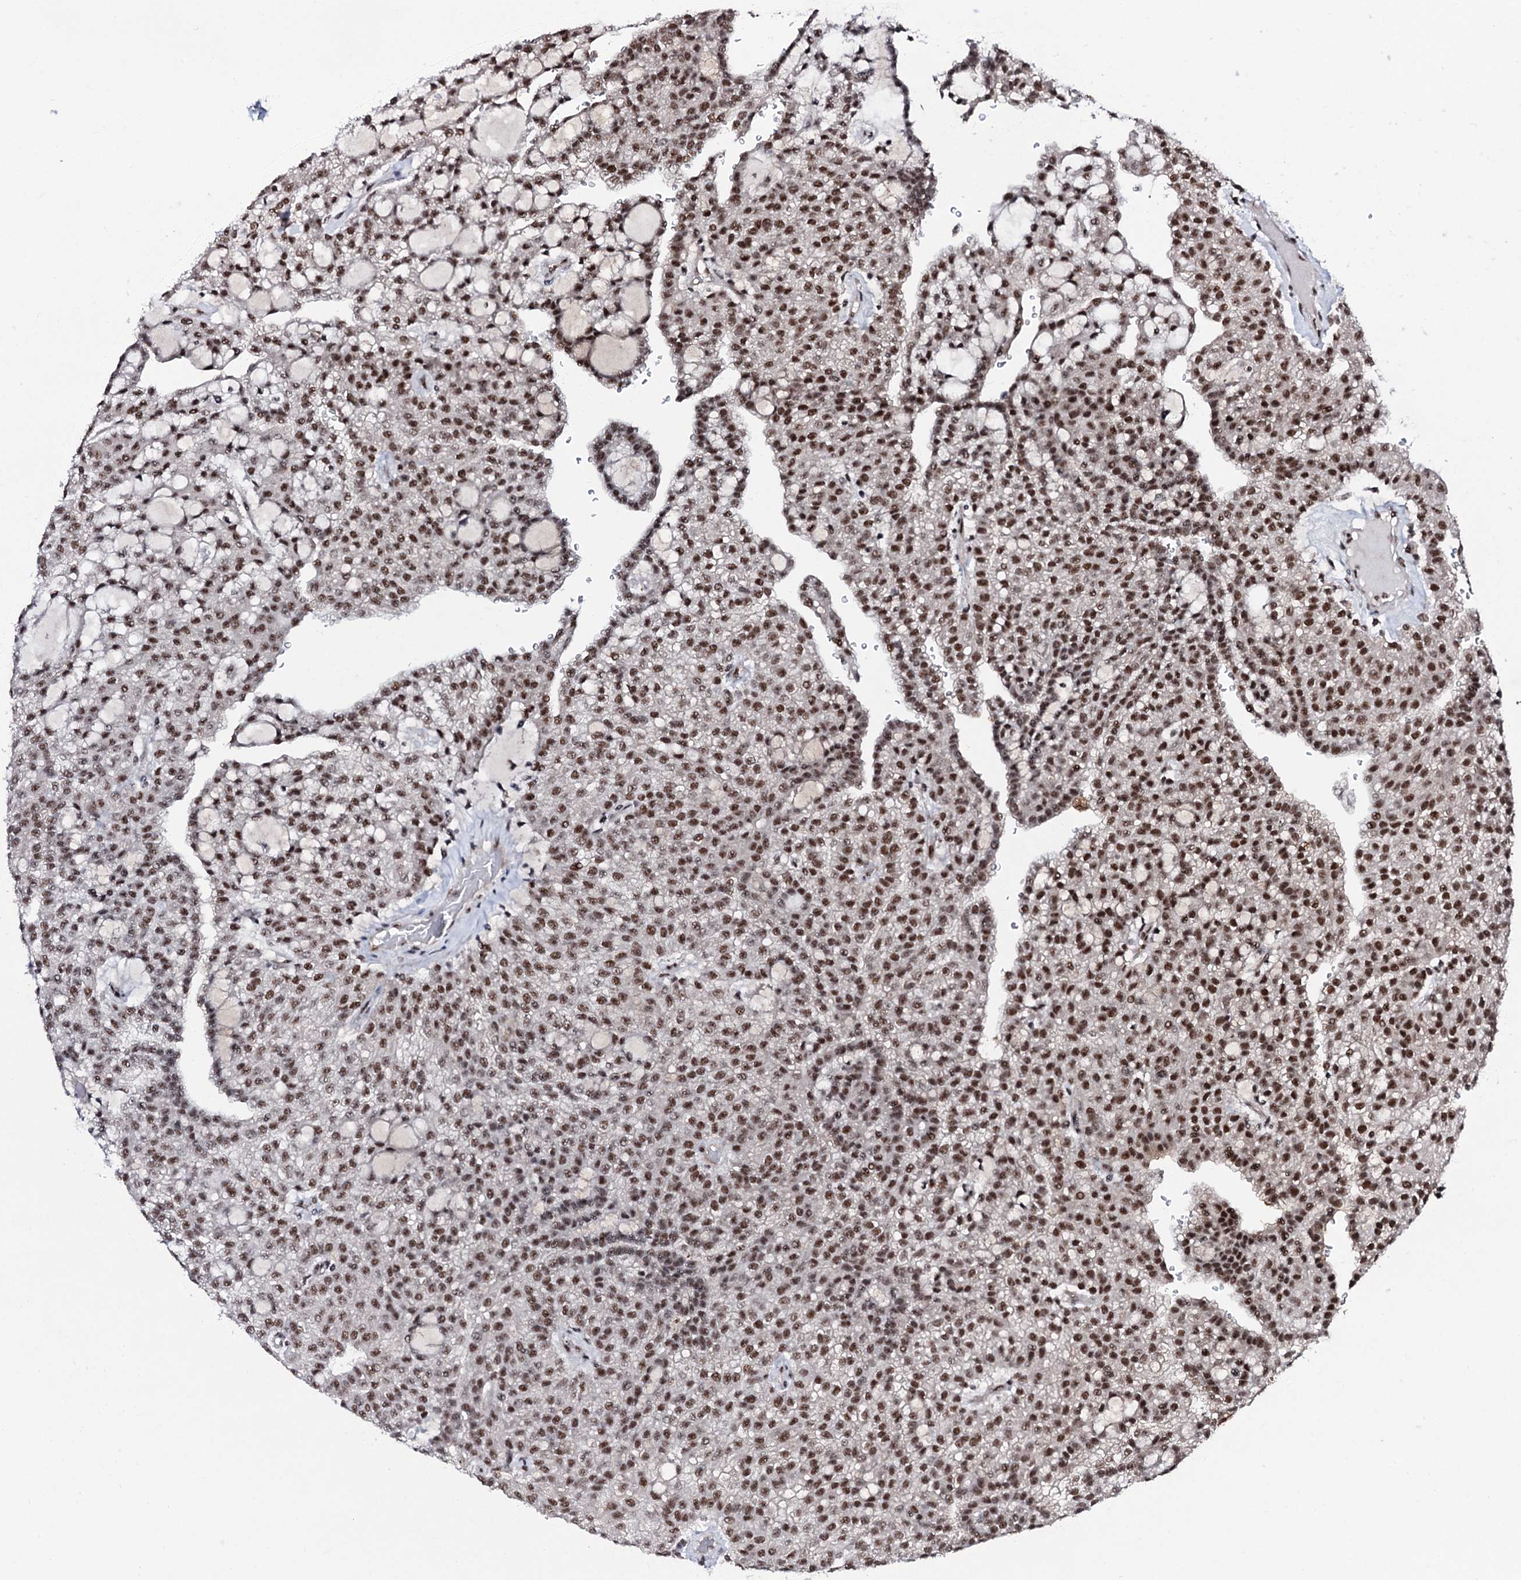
{"staining": {"intensity": "strong", "quantity": ">75%", "location": "nuclear"}, "tissue": "renal cancer", "cell_type": "Tumor cells", "image_type": "cancer", "snomed": [{"axis": "morphology", "description": "Adenocarcinoma, NOS"}, {"axis": "topography", "description": "Kidney"}], "caption": "This histopathology image exhibits immunohistochemistry staining of renal cancer, with high strong nuclear staining in about >75% of tumor cells.", "gene": "PRPF18", "patient": {"sex": "male", "age": 63}}